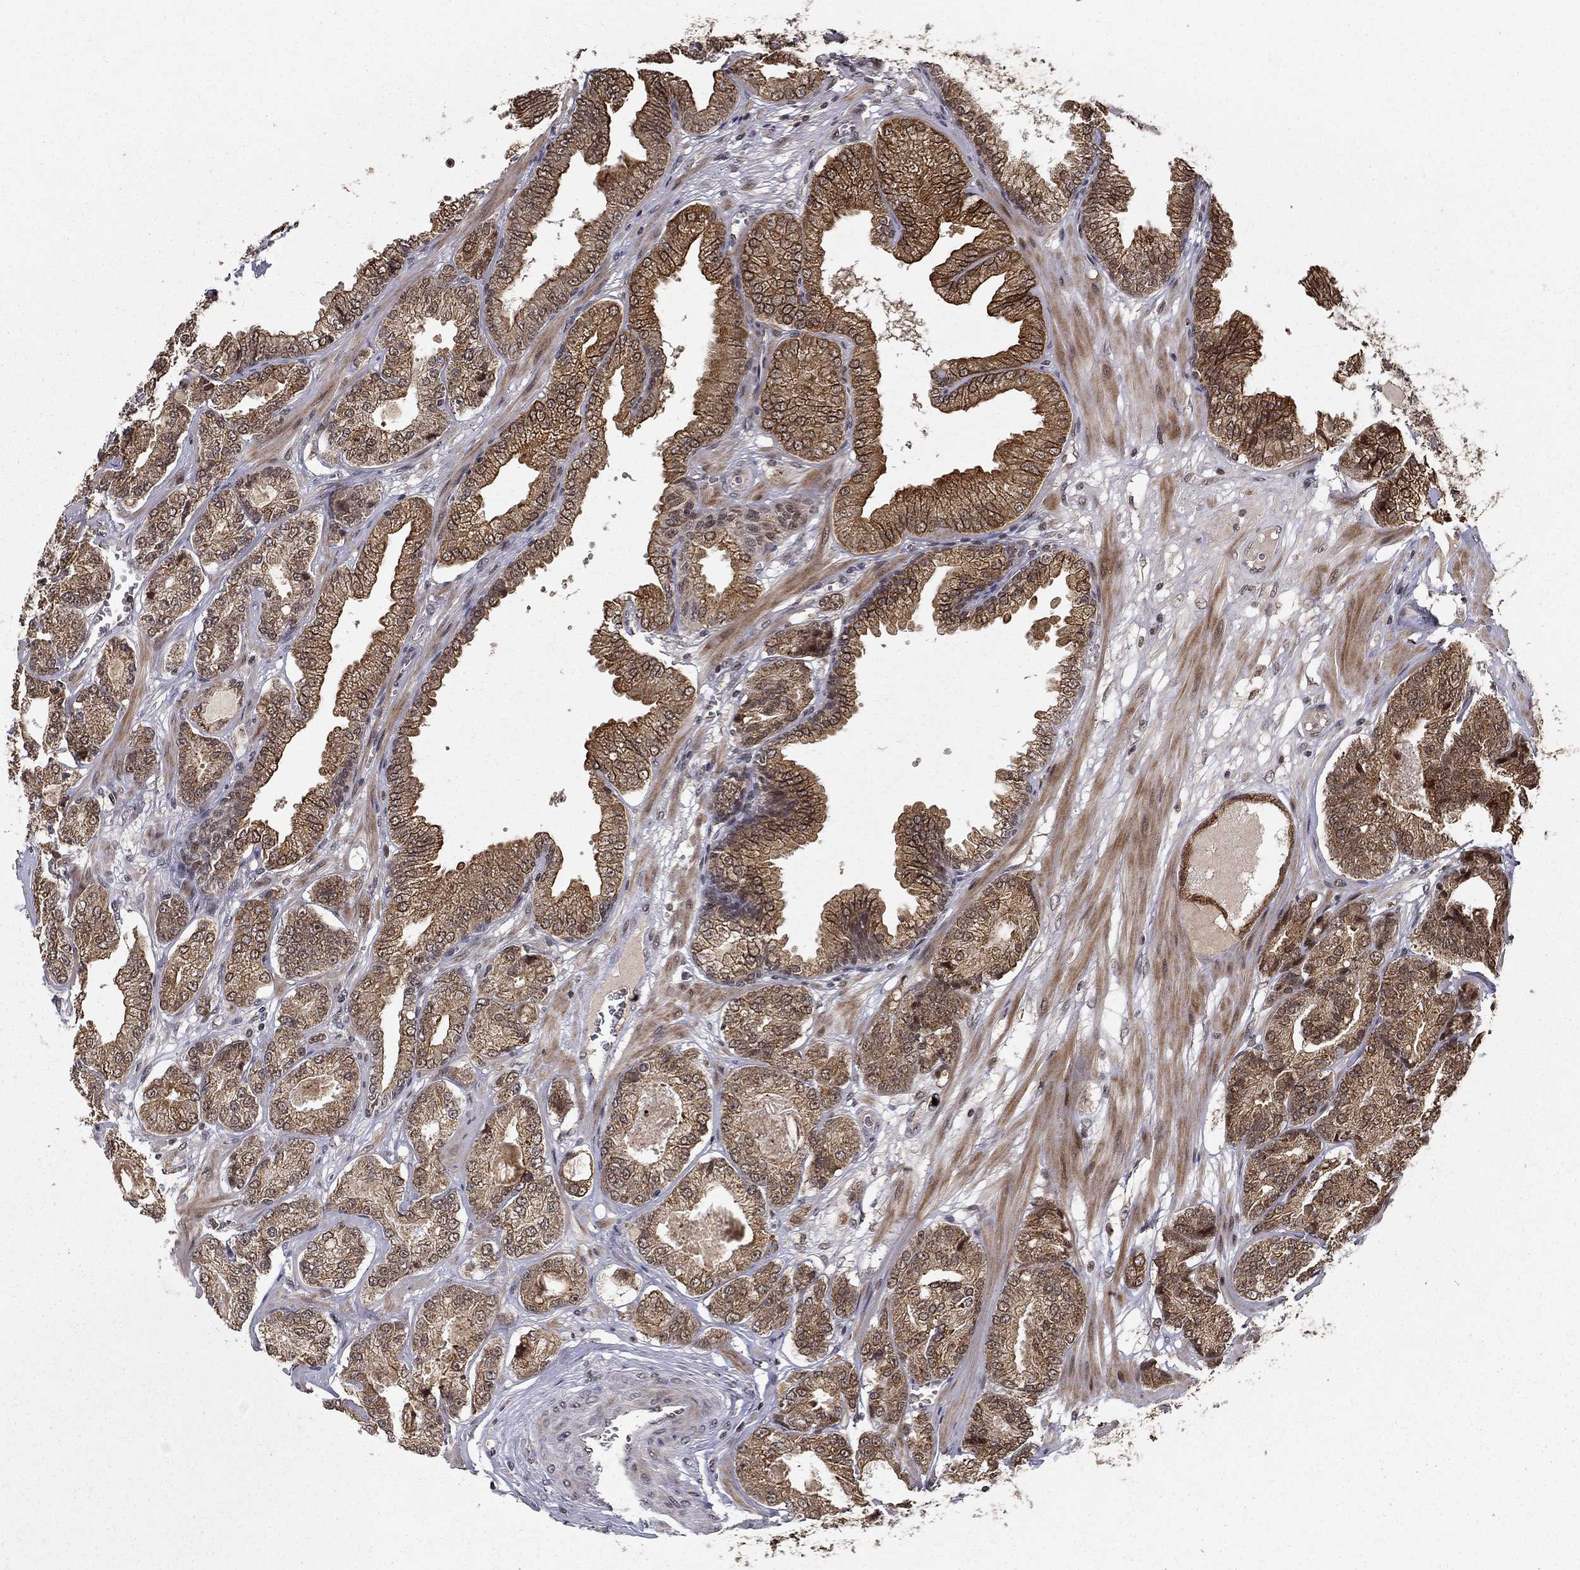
{"staining": {"intensity": "moderate", "quantity": ">75%", "location": "cytoplasmic/membranous"}, "tissue": "prostate cancer", "cell_type": "Tumor cells", "image_type": "cancer", "snomed": [{"axis": "morphology", "description": "Adenocarcinoma, NOS"}, {"axis": "topography", "description": "Prostate"}], "caption": "Immunohistochemistry (IHC) staining of prostate cancer (adenocarcinoma), which exhibits medium levels of moderate cytoplasmic/membranous expression in approximately >75% of tumor cells indicating moderate cytoplasmic/membranous protein positivity. The staining was performed using DAB (brown) for protein detection and nuclei were counterstained in hematoxylin (blue).", "gene": "CDCA7L", "patient": {"sex": "male", "age": 64}}